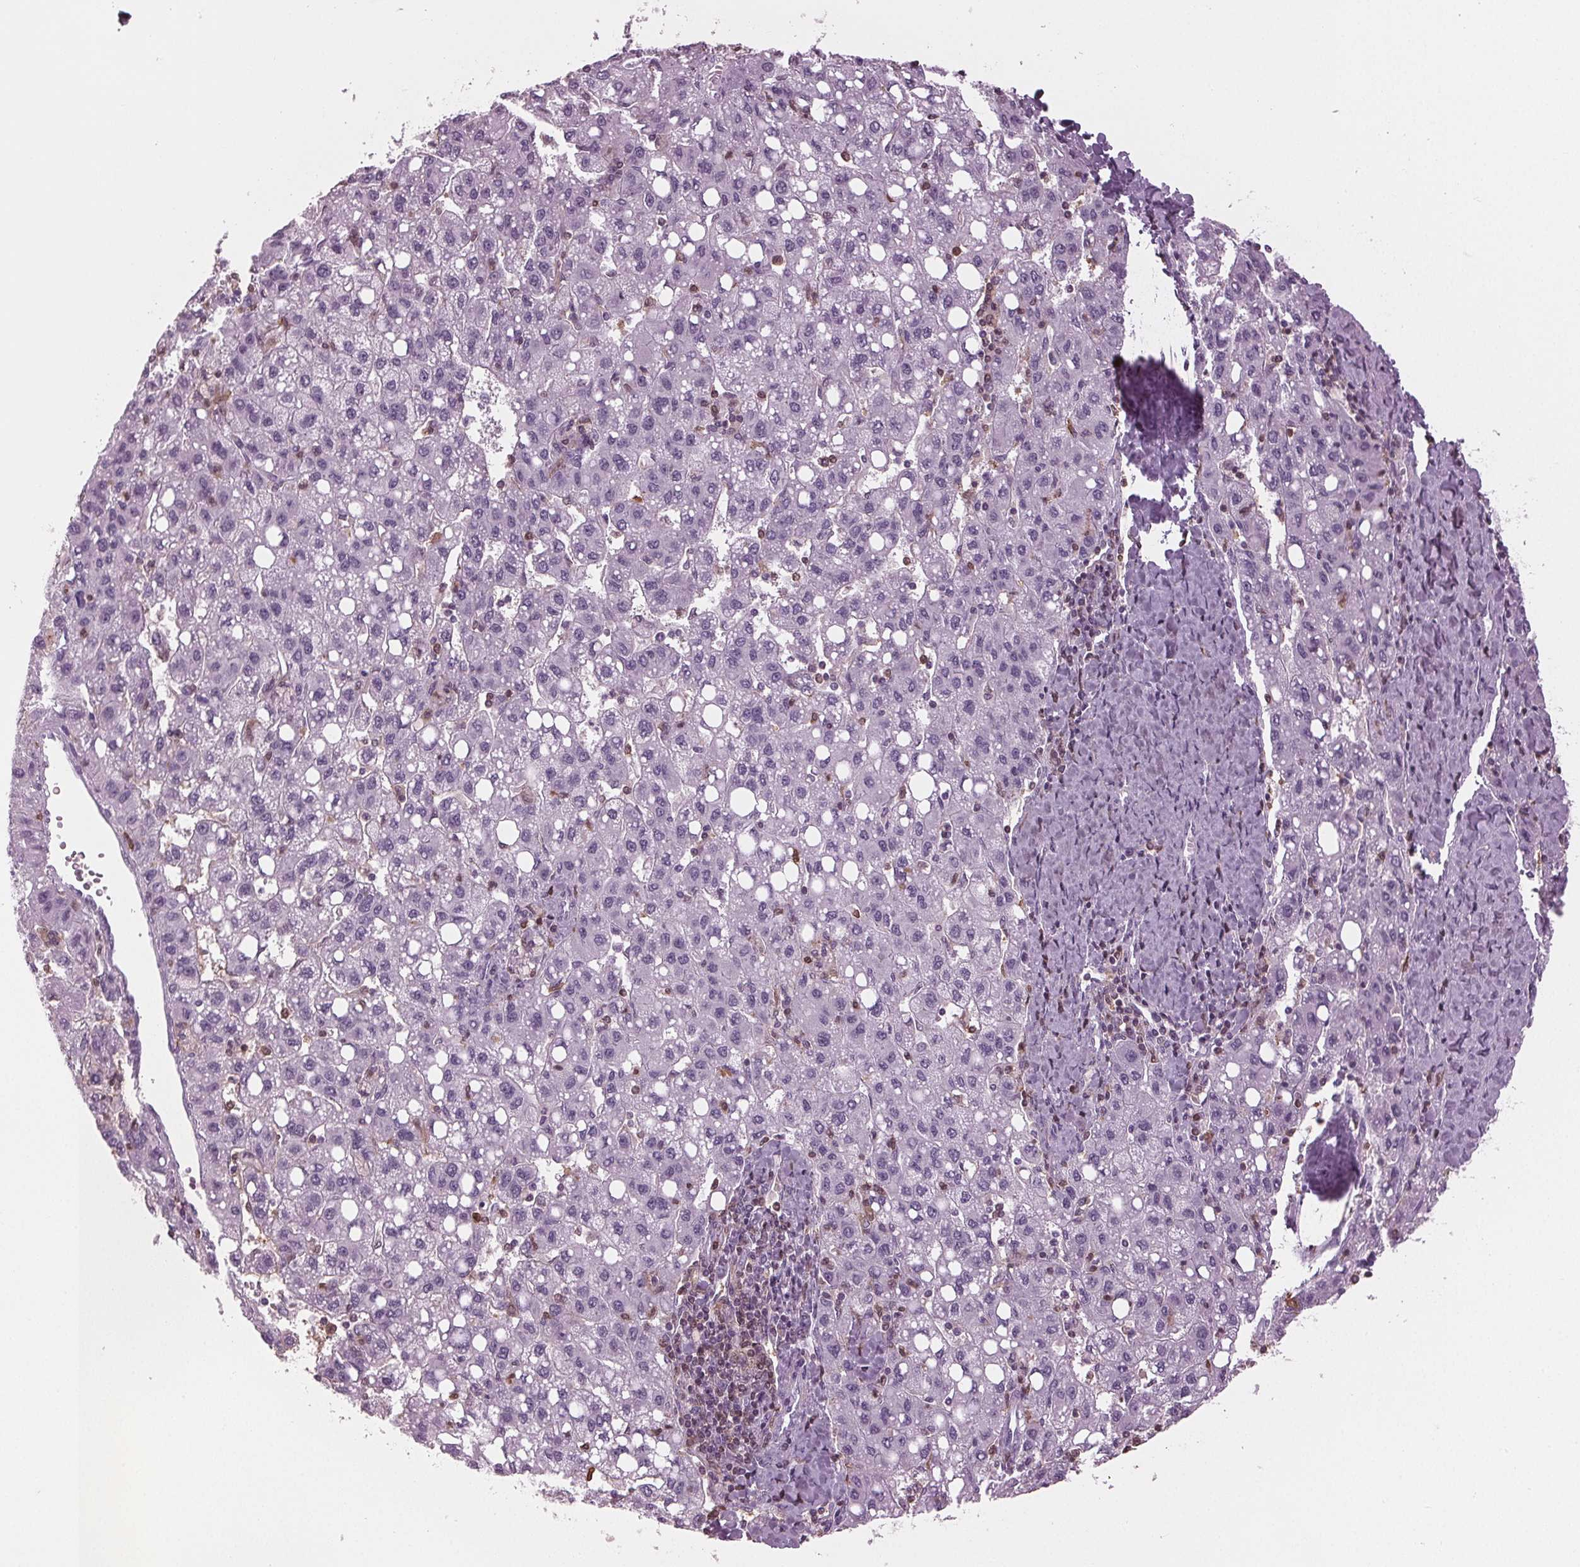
{"staining": {"intensity": "negative", "quantity": "none", "location": "none"}, "tissue": "liver cancer", "cell_type": "Tumor cells", "image_type": "cancer", "snomed": [{"axis": "morphology", "description": "Carcinoma, Hepatocellular, NOS"}, {"axis": "topography", "description": "Liver"}], "caption": "This is a image of immunohistochemistry (IHC) staining of hepatocellular carcinoma (liver), which shows no positivity in tumor cells.", "gene": "BTLA", "patient": {"sex": "female", "age": 82}}